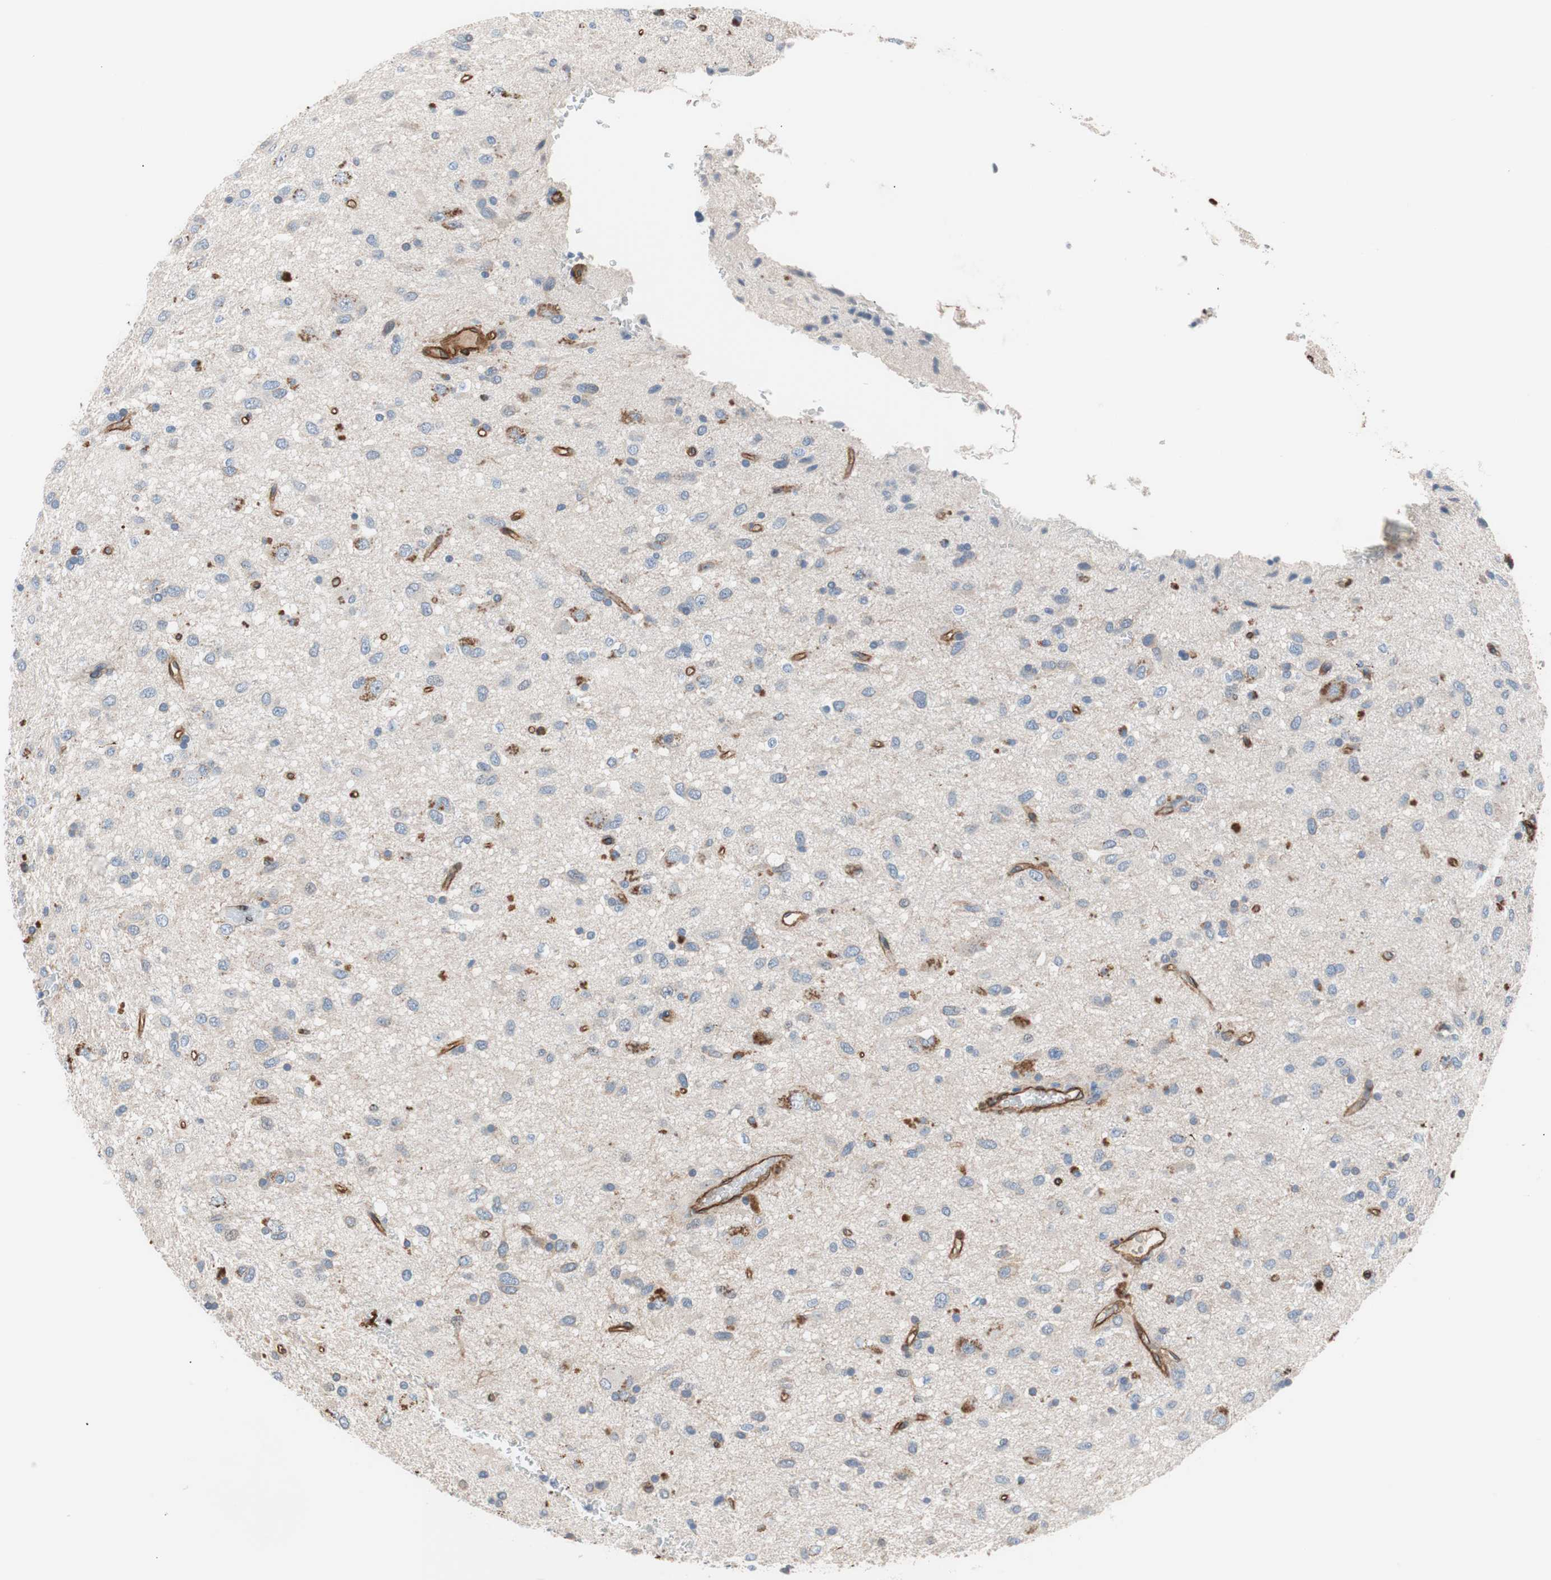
{"staining": {"intensity": "negative", "quantity": "none", "location": "none"}, "tissue": "glioma", "cell_type": "Tumor cells", "image_type": "cancer", "snomed": [{"axis": "morphology", "description": "Glioma, malignant, Low grade"}, {"axis": "topography", "description": "Brain"}], "caption": "An immunohistochemistry image of malignant glioma (low-grade) is shown. There is no staining in tumor cells of malignant glioma (low-grade).", "gene": "SPINT1", "patient": {"sex": "male", "age": 77}}